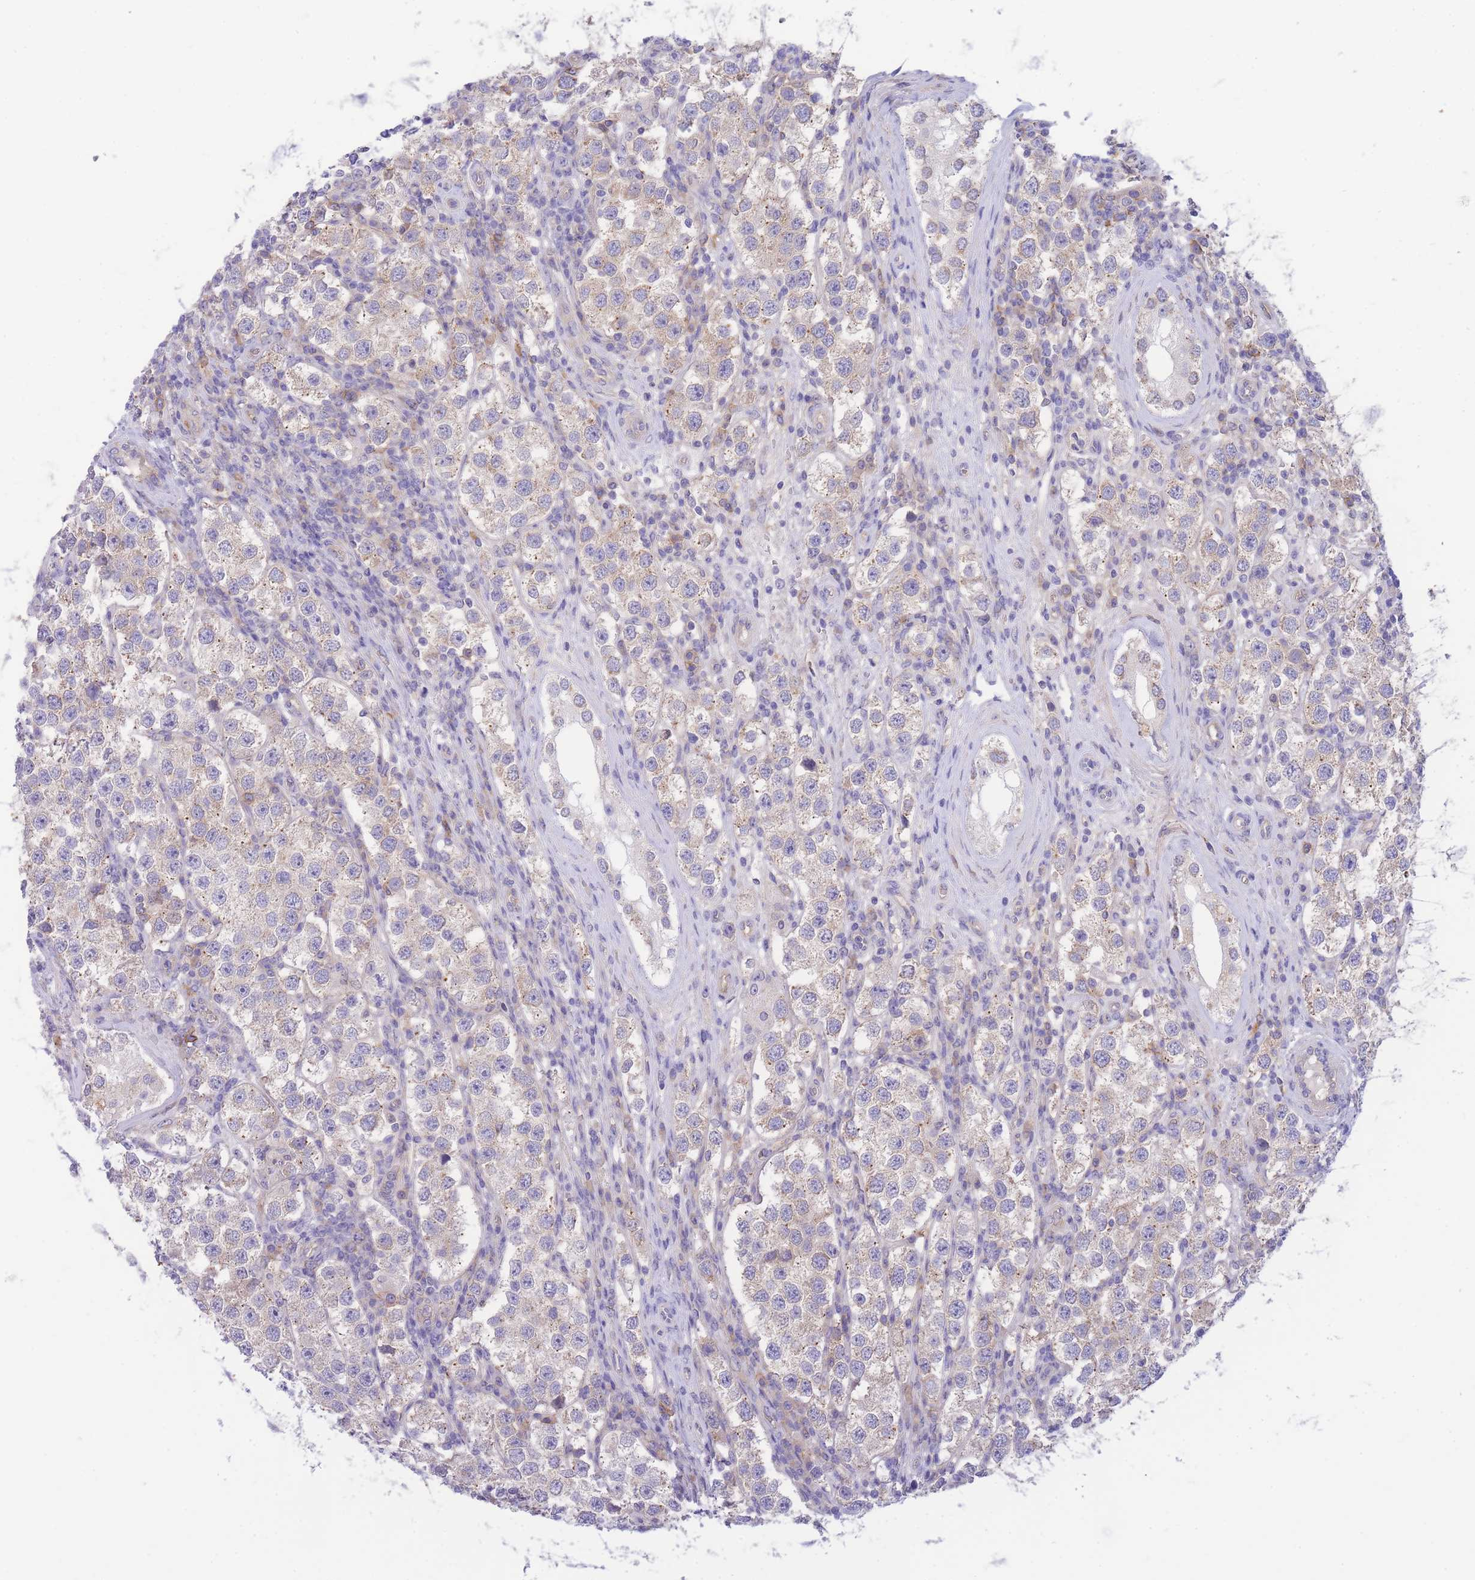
{"staining": {"intensity": "weak", "quantity": "25%-75%", "location": "cytoplasmic/membranous"}, "tissue": "testis cancer", "cell_type": "Tumor cells", "image_type": "cancer", "snomed": [{"axis": "morphology", "description": "Seminoma, NOS"}, {"axis": "topography", "description": "Testis"}], "caption": "About 25%-75% of tumor cells in testis cancer exhibit weak cytoplasmic/membranous protein staining as visualized by brown immunohistochemical staining.", "gene": "PCDHB3", "patient": {"sex": "male", "age": 37}}